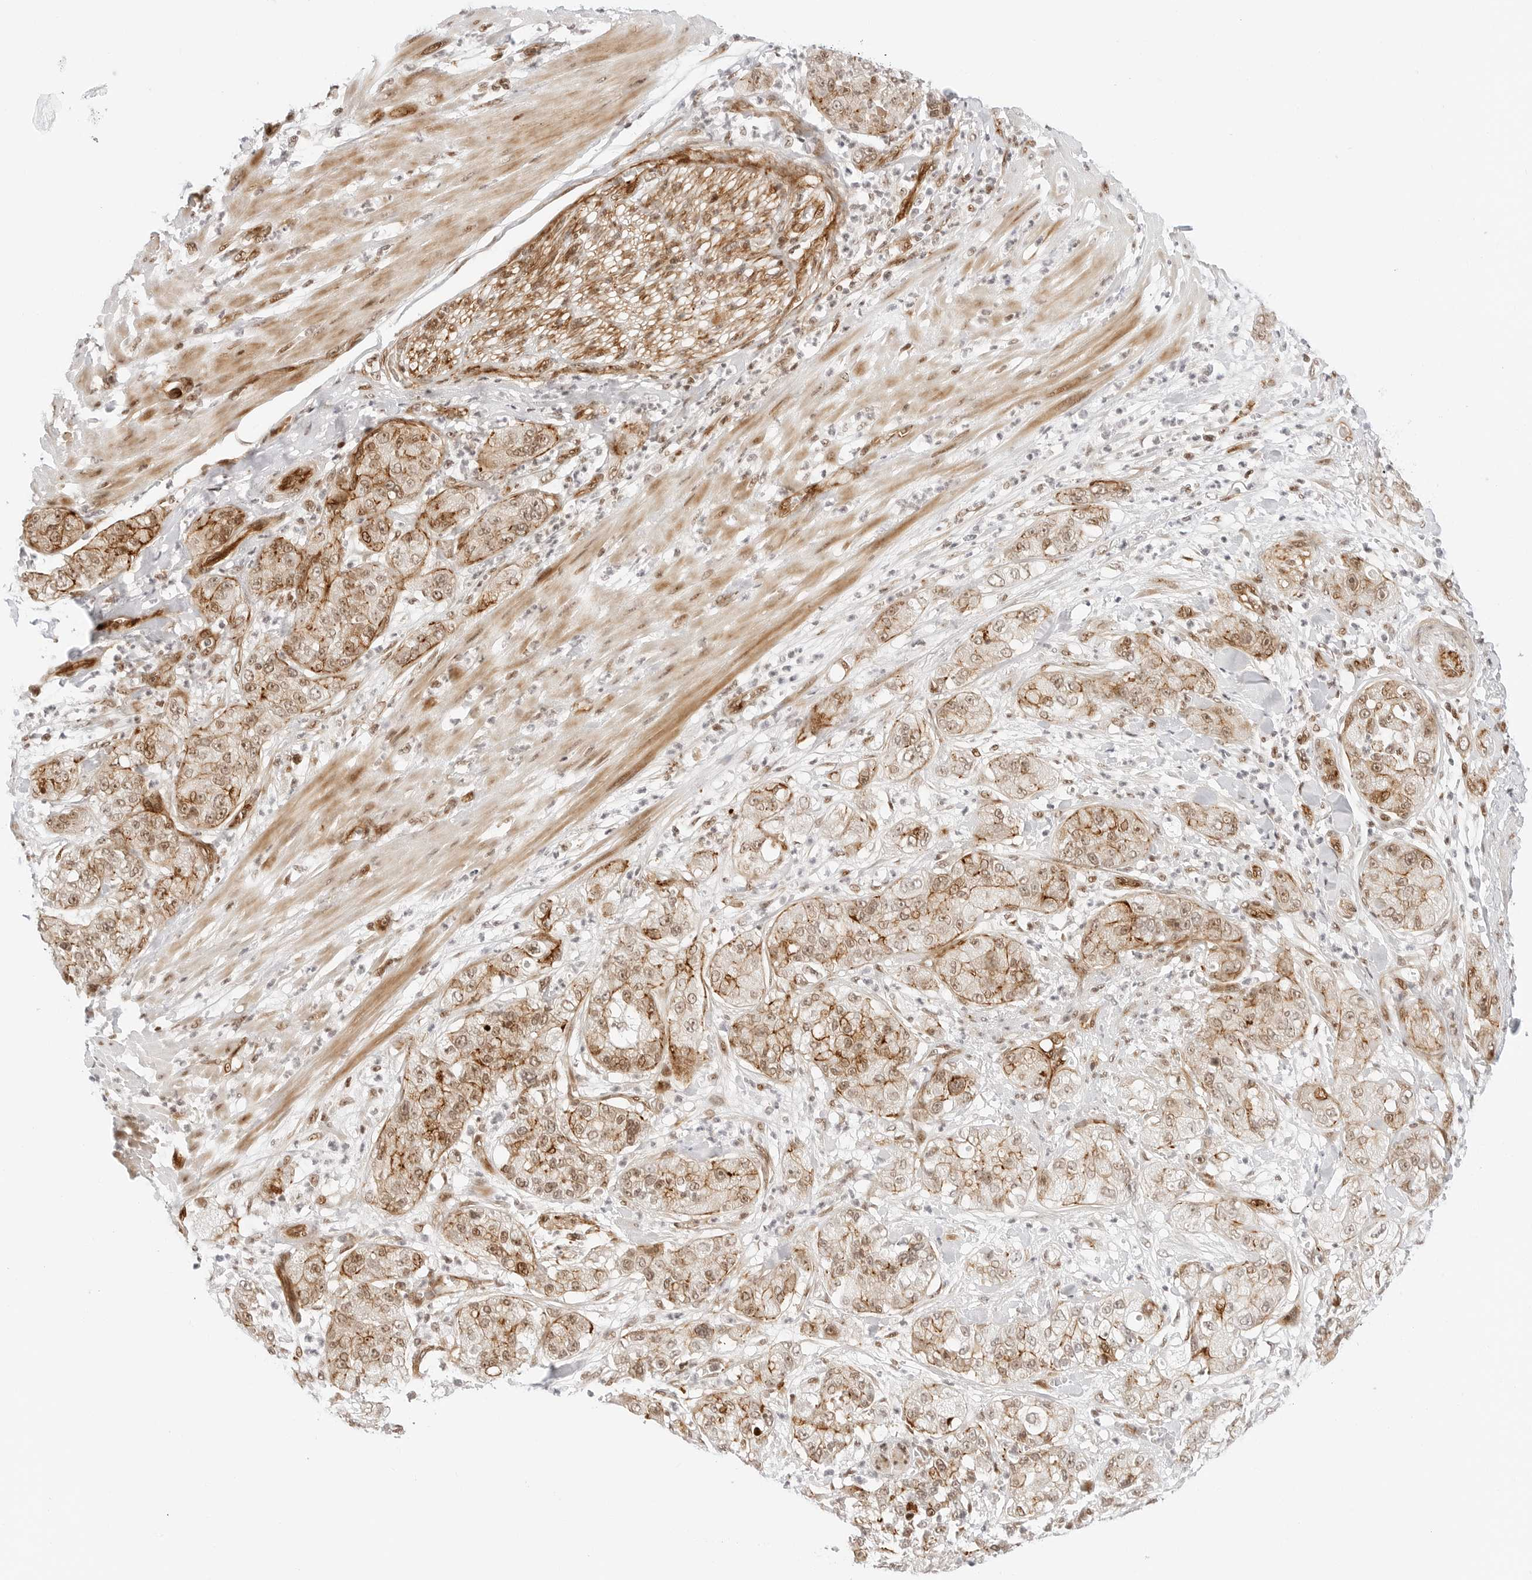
{"staining": {"intensity": "moderate", "quantity": ">75%", "location": "cytoplasmic/membranous,nuclear"}, "tissue": "pancreatic cancer", "cell_type": "Tumor cells", "image_type": "cancer", "snomed": [{"axis": "morphology", "description": "Adenocarcinoma, NOS"}, {"axis": "topography", "description": "Pancreas"}], "caption": "Adenocarcinoma (pancreatic) tissue displays moderate cytoplasmic/membranous and nuclear expression in approximately >75% of tumor cells", "gene": "ZNF613", "patient": {"sex": "female", "age": 78}}